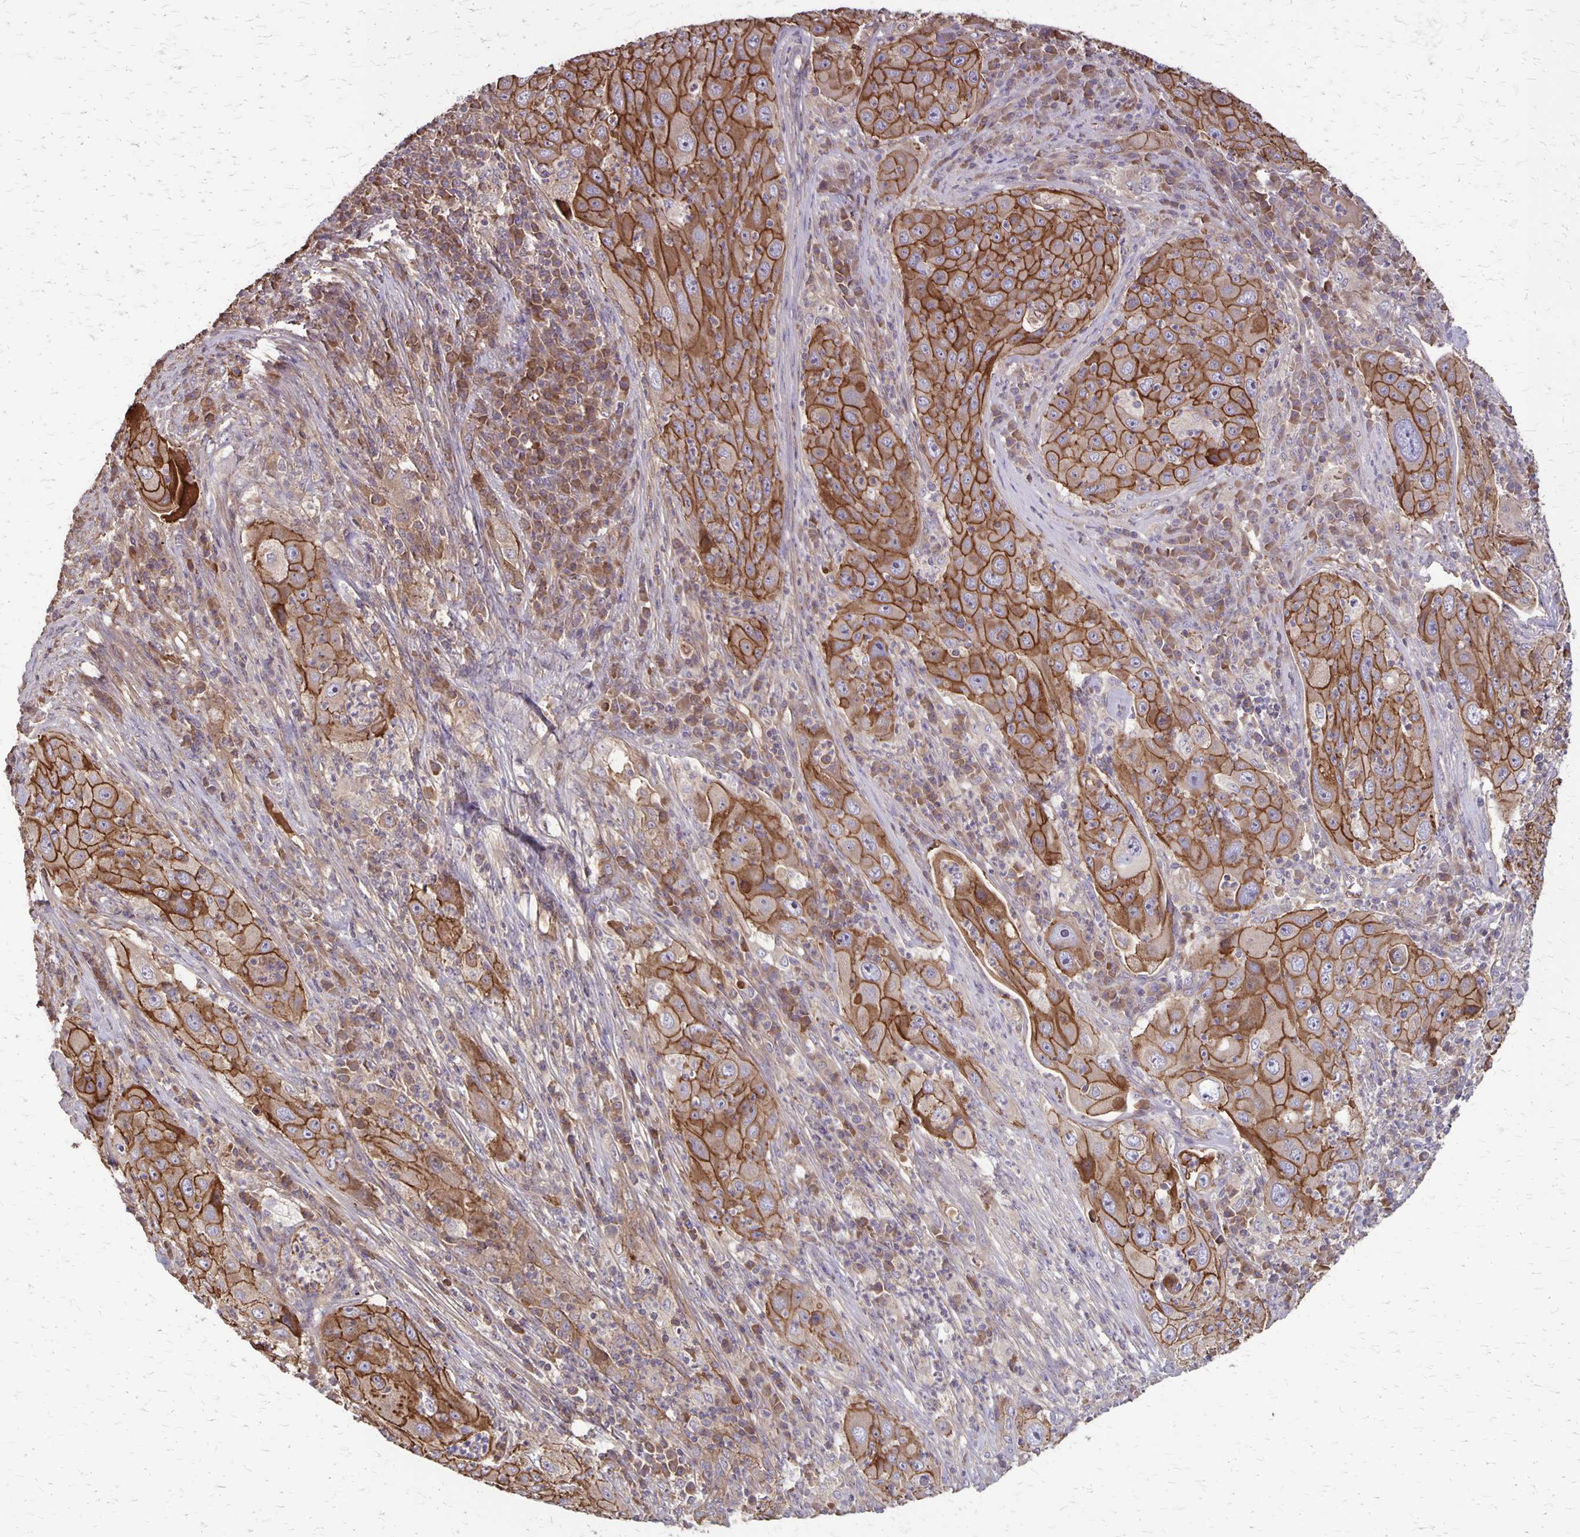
{"staining": {"intensity": "moderate", "quantity": ">75%", "location": "cytoplasmic/membranous"}, "tissue": "lung cancer", "cell_type": "Tumor cells", "image_type": "cancer", "snomed": [{"axis": "morphology", "description": "Squamous cell carcinoma, NOS"}, {"axis": "topography", "description": "Lung"}], "caption": "High-power microscopy captured an immunohistochemistry micrograph of squamous cell carcinoma (lung), revealing moderate cytoplasmic/membranous positivity in approximately >75% of tumor cells.", "gene": "PROM2", "patient": {"sex": "female", "age": 59}}